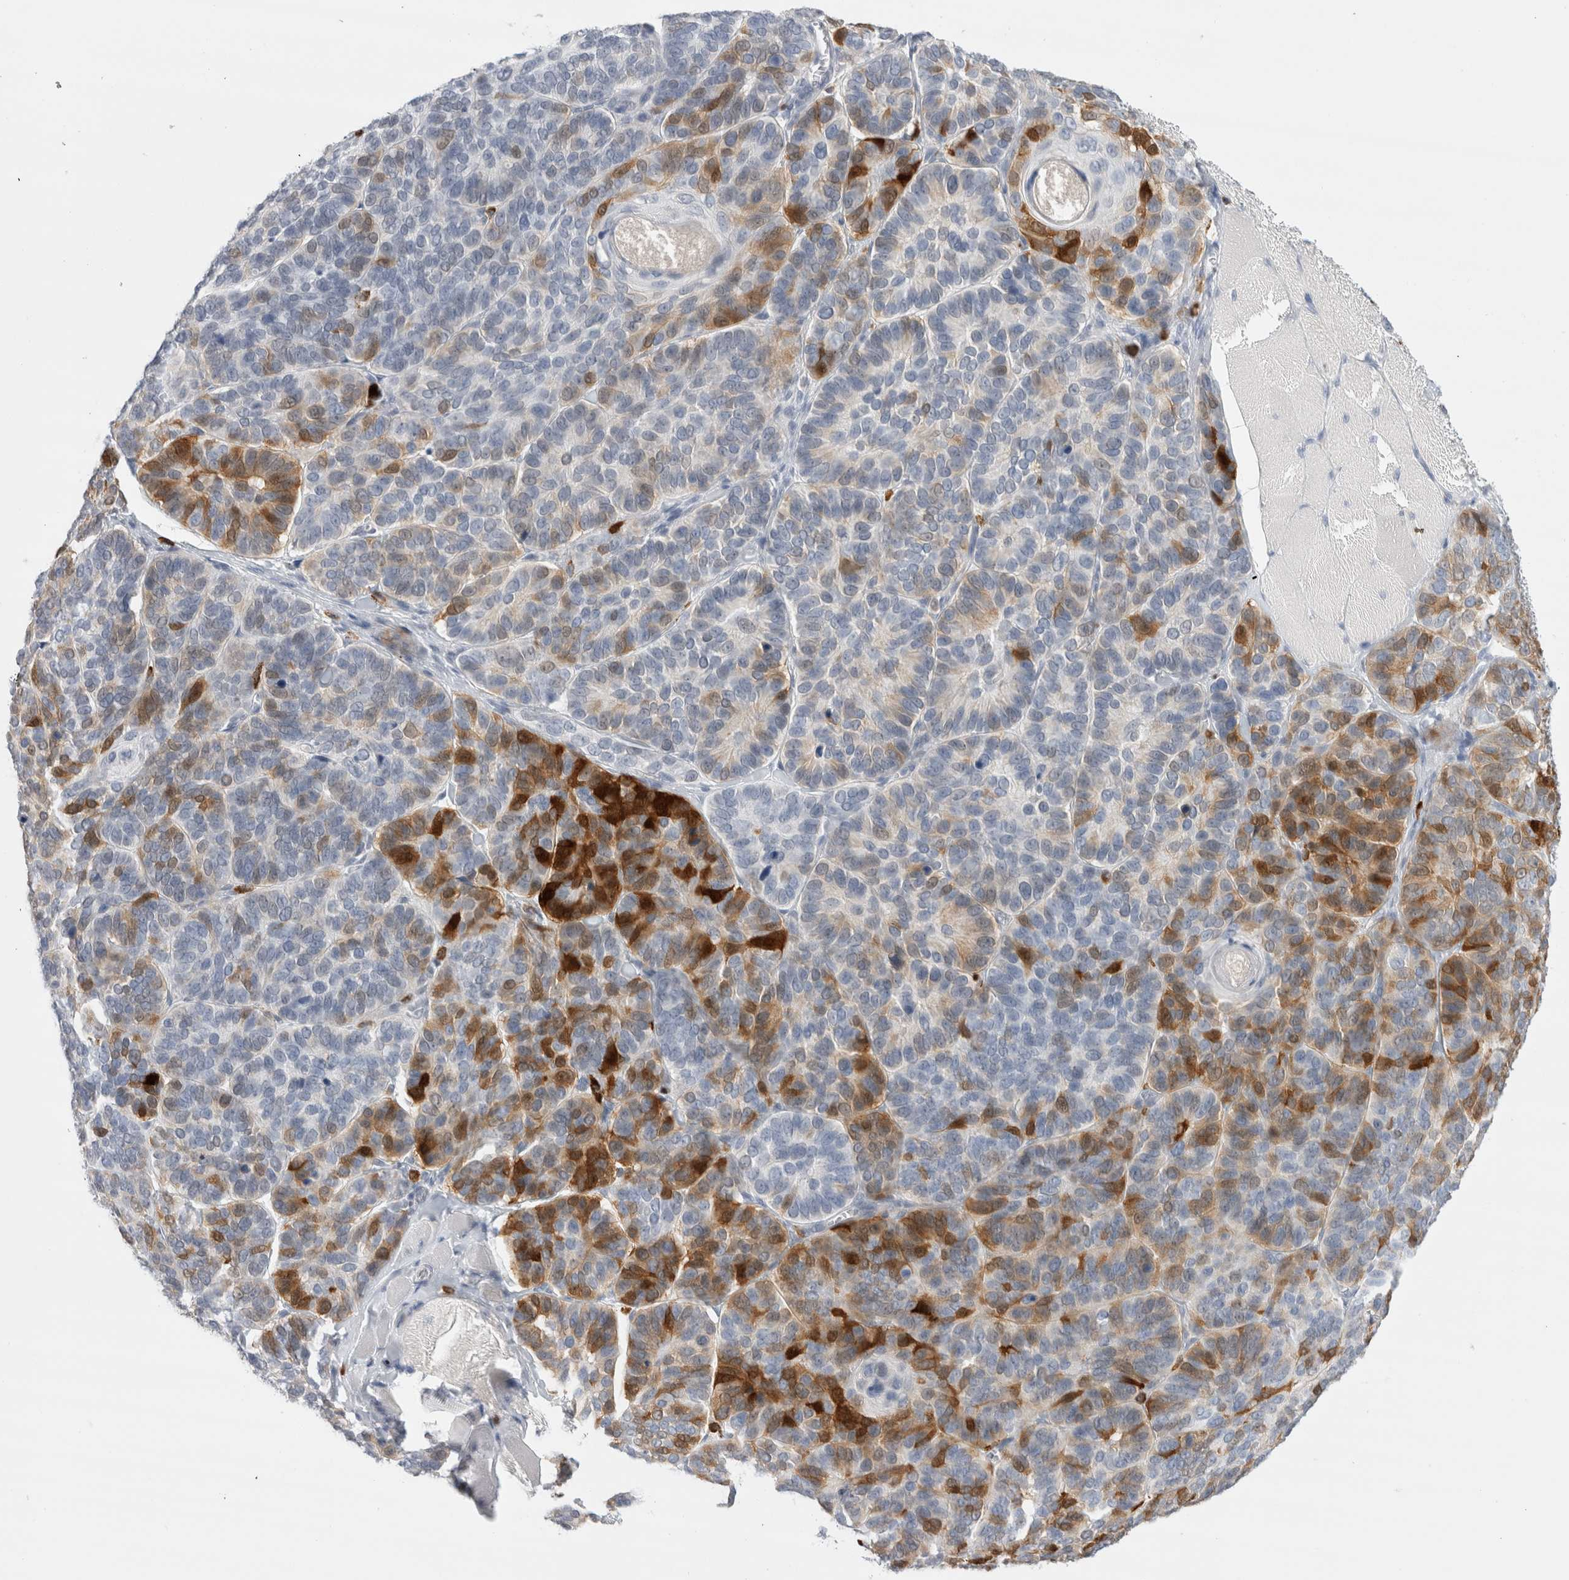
{"staining": {"intensity": "strong", "quantity": "<25%", "location": "cytoplasmic/membranous"}, "tissue": "skin cancer", "cell_type": "Tumor cells", "image_type": "cancer", "snomed": [{"axis": "morphology", "description": "Basal cell carcinoma"}, {"axis": "topography", "description": "Skin"}], "caption": "Immunohistochemical staining of human skin cancer (basal cell carcinoma) exhibits medium levels of strong cytoplasmic/membranous staining in about <25% of tumor cells.", "gene": "SLC22A12", "patient": {"sex": "male", "age": 62}}